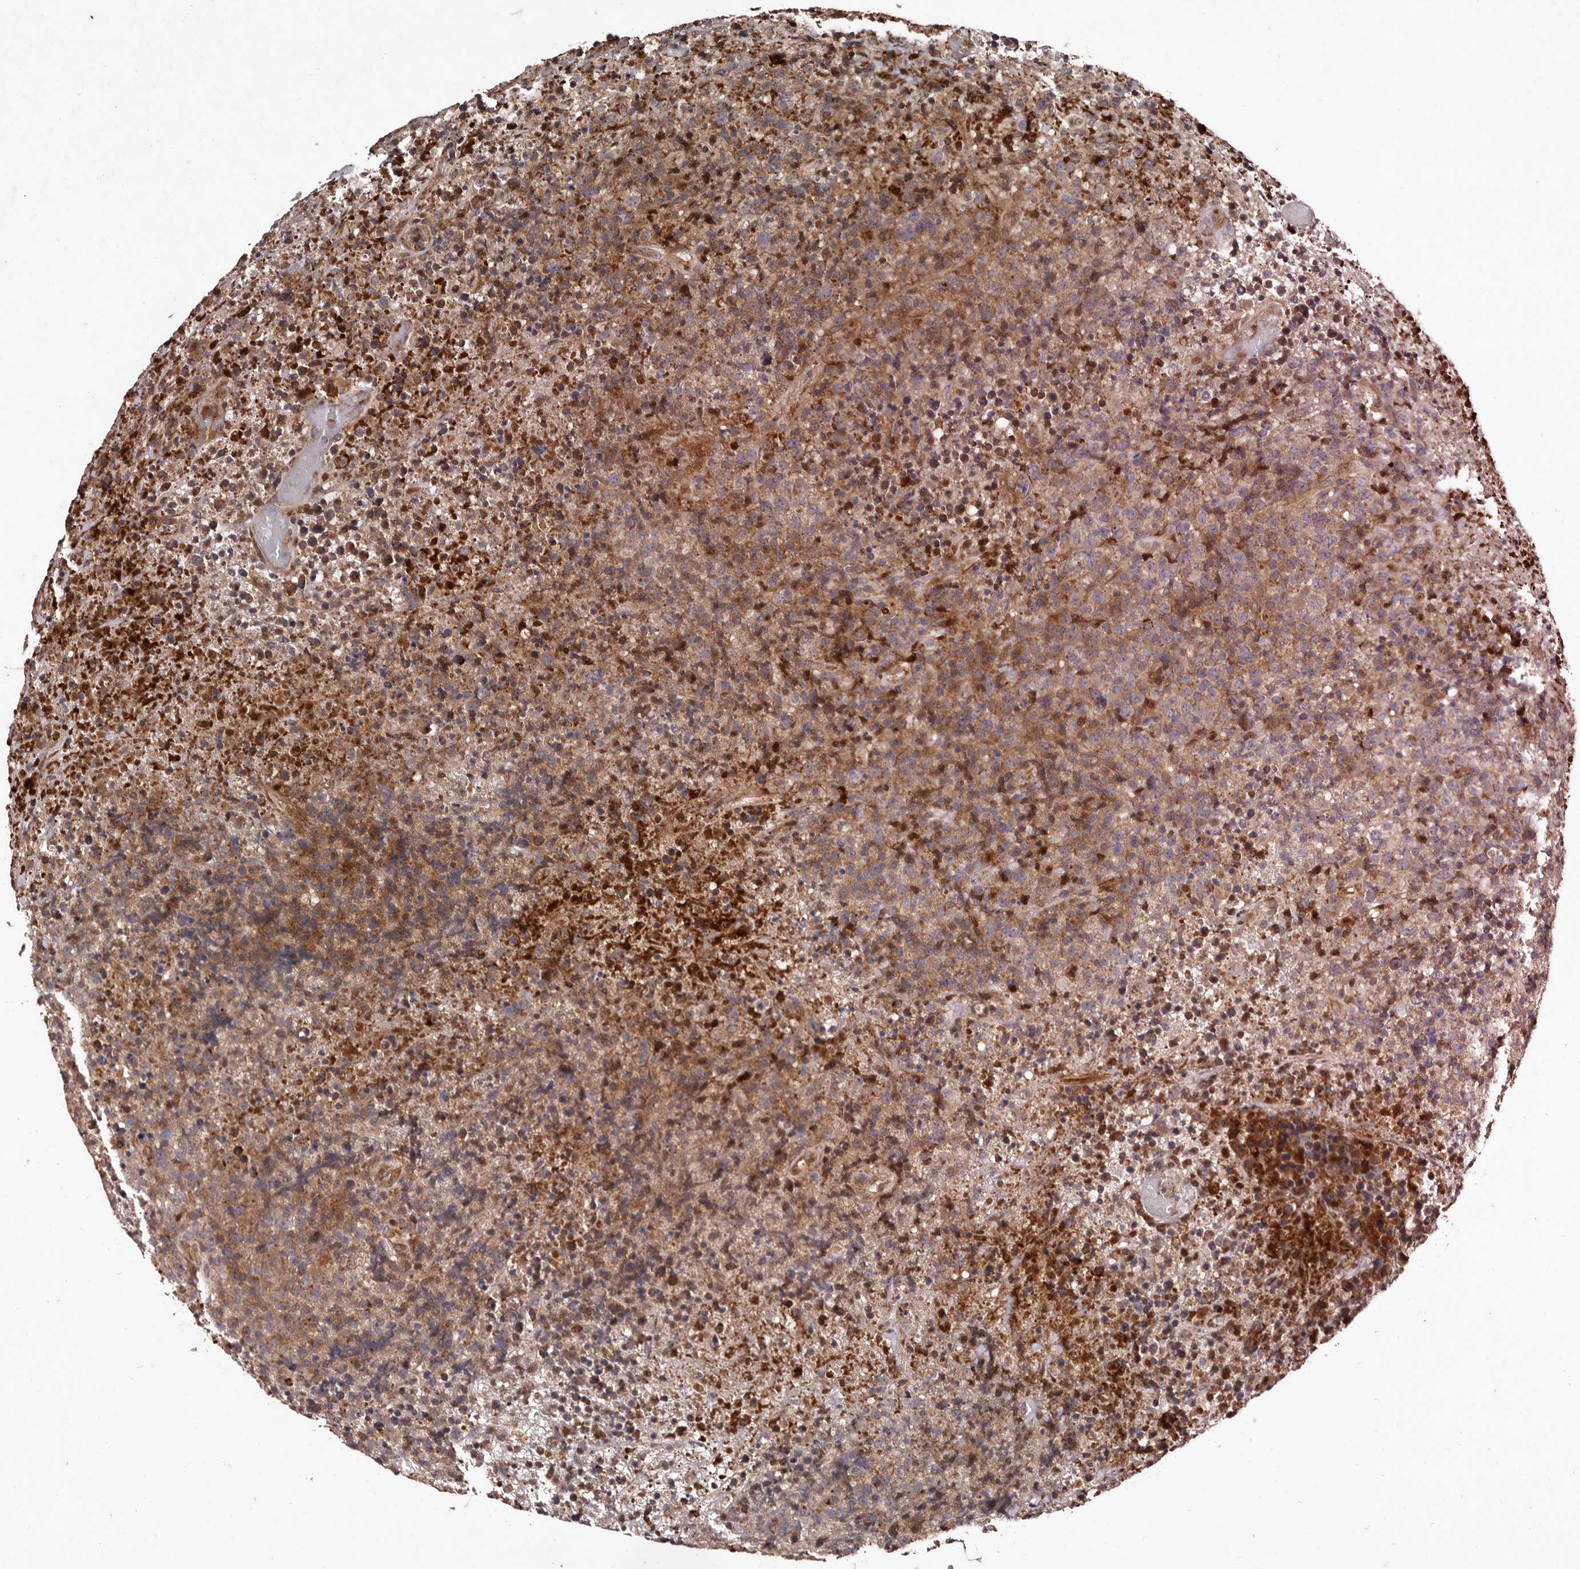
{"staining": {"intensity": "moderate", "quantity": ">75%", "location": "cytoplasmic/membranous"}, "tissue": "lymphoma", "cell_type": "Tumor cells", "image_type": "cancer", "snomed": [{"axis": "morphology", "description": "Malignant lymphoma, non-Hodgkin's type, High grade"}, {"axis": "topography", "description": "Lymph node"}], "caption": "IHC image of human lymphoma stained for a protein (brown), which exhibits medium levels of moderate cytoplasmic/membranous positivity in approximately >75% of tumor cells.", "gene": "PRKD3", "patient": {"sex": "male", "age": 13}}